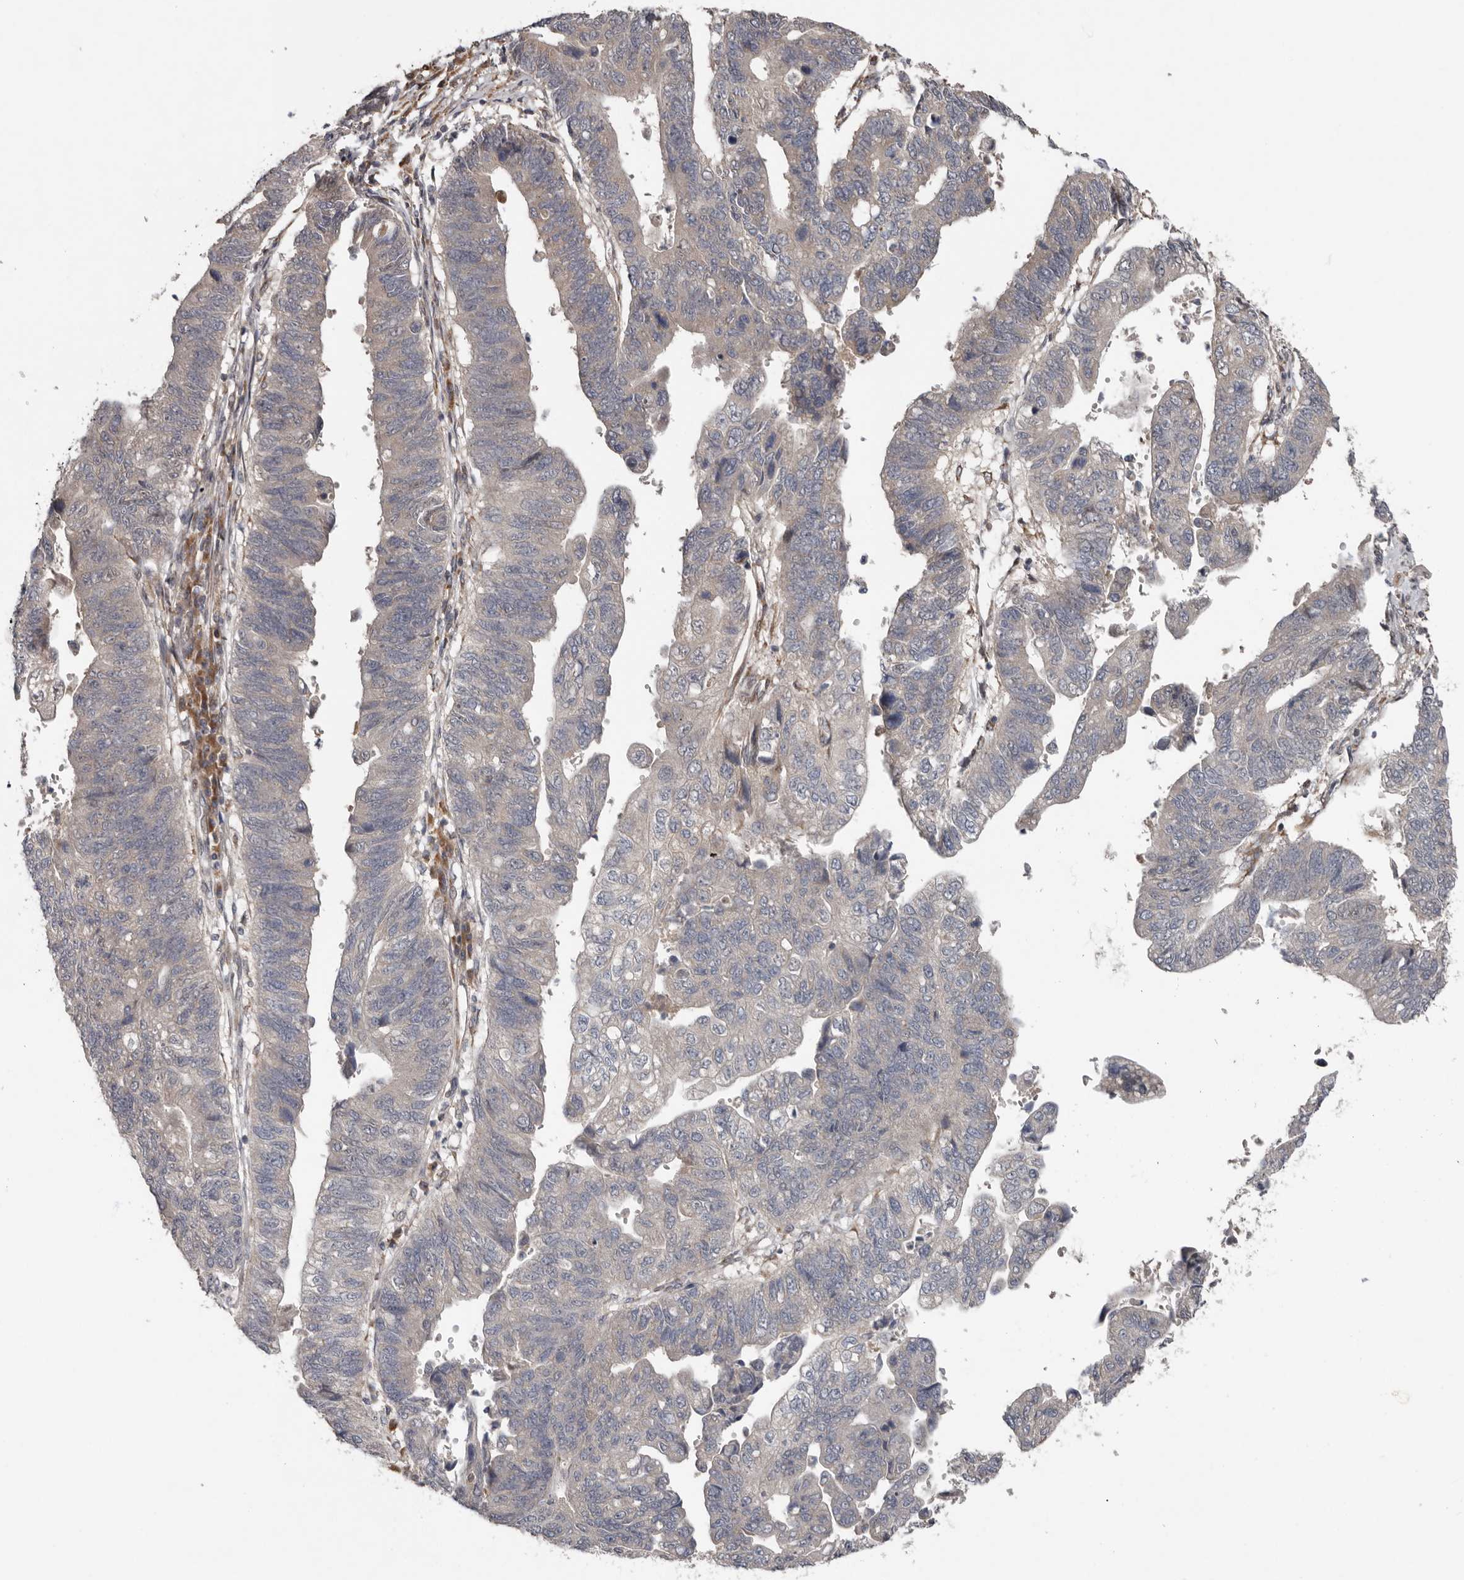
{"staining": {"intensity": "weak", "quantity": "<25%", "location": "cytoplasmic/membranous"}, "tissue": "stomach cancer", "cell_type": "Tumor cells", "image_type": "cancer", "snomed": [{"axis": "morphology", "description": "Adenocarcinoma, NOS"}, {"axis": "topography", "description": "Stomach"}], "caption": "Immunohistochemistry of human adenocarcinoma (stomach) reveals no staining in tumor cells.", "gene": "CHML", "patient": {"sex": "male", "age": 59}}